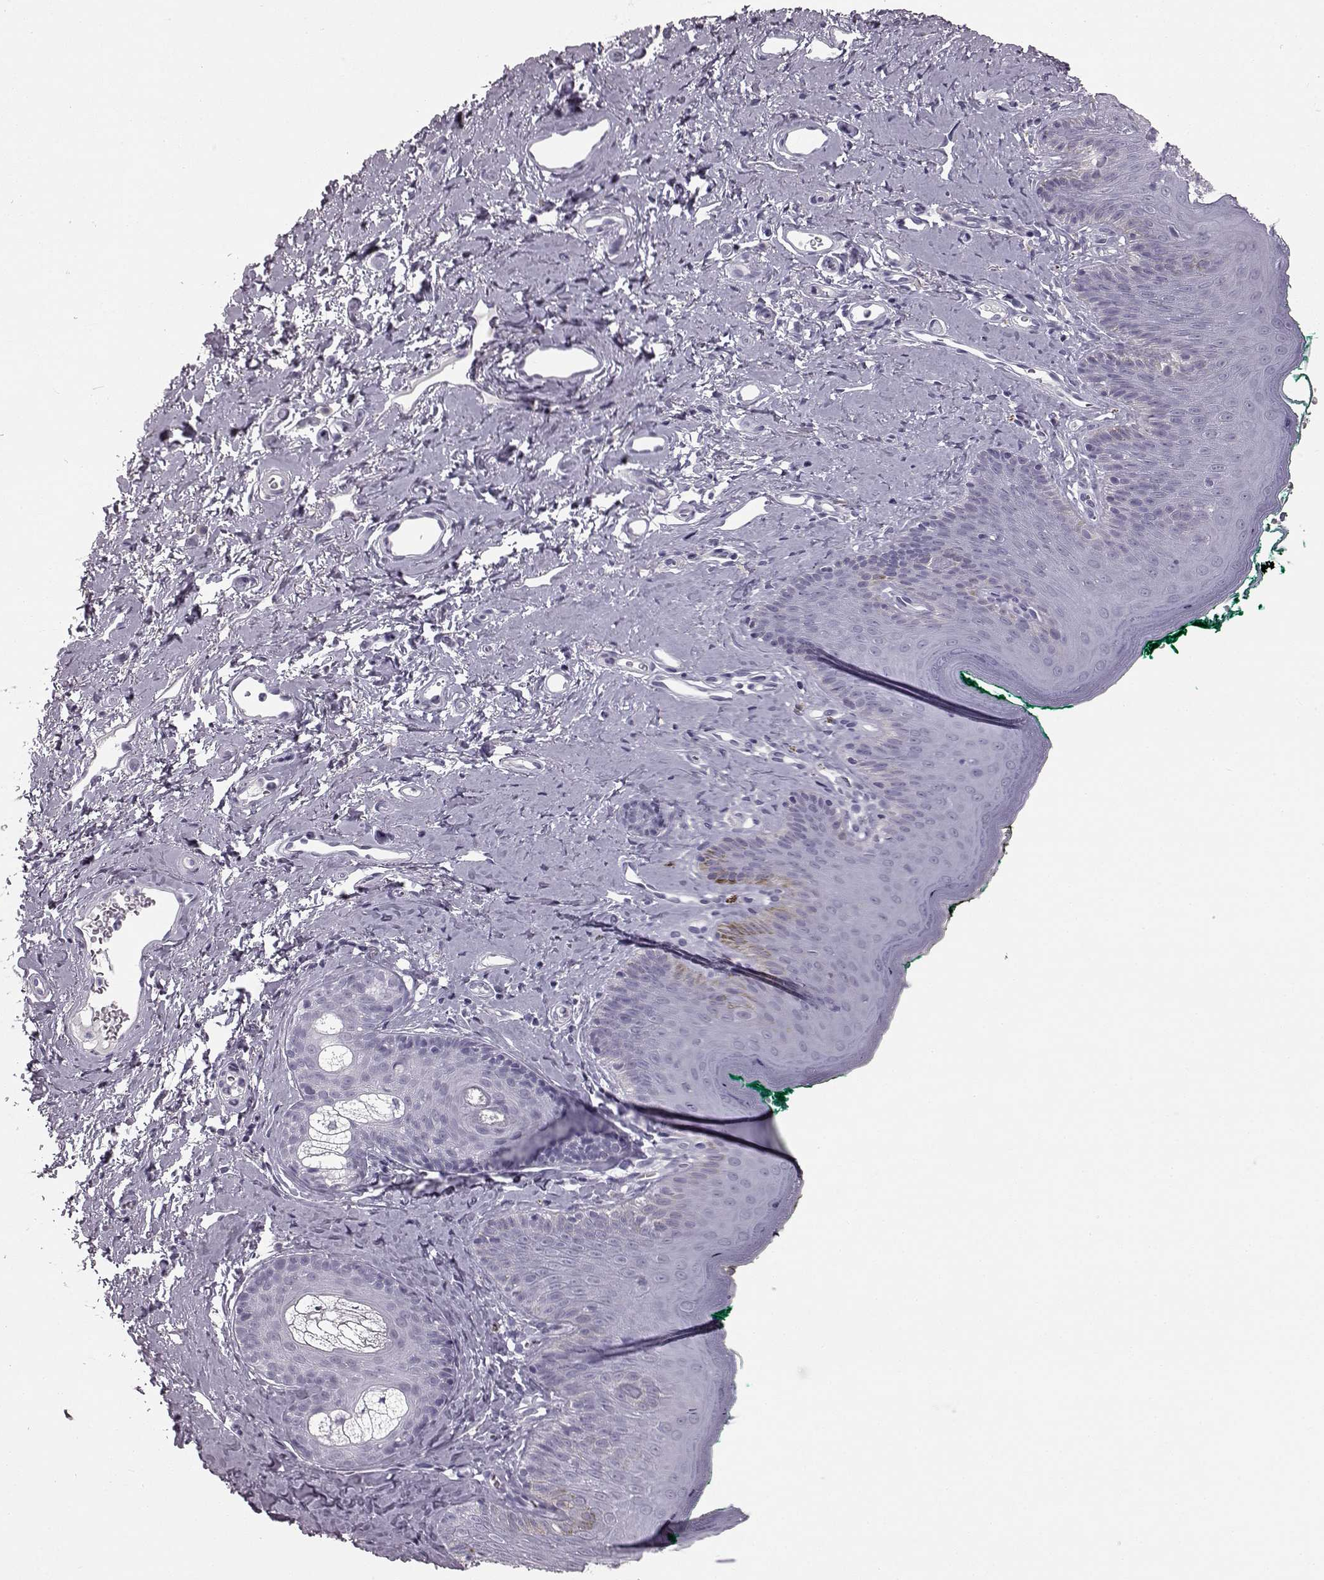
{"staining": {"intensity": "negative", "quantity": "none", "location": "none"}, "tissue": "skin", "cell_type": "Epidermal cells", "image_type": "normal", "snomed": [{"axis": "morphology", "description": "Normal tissue, NOS"}, {"axis": "topography", "description": "Vulva"}], "caption": "Immunohistochemistry (IHC) of benign skin shows no positivity in epidermal cells.", "gene": "AIPL1", "patient": {"sex": "female", "age": 66}}